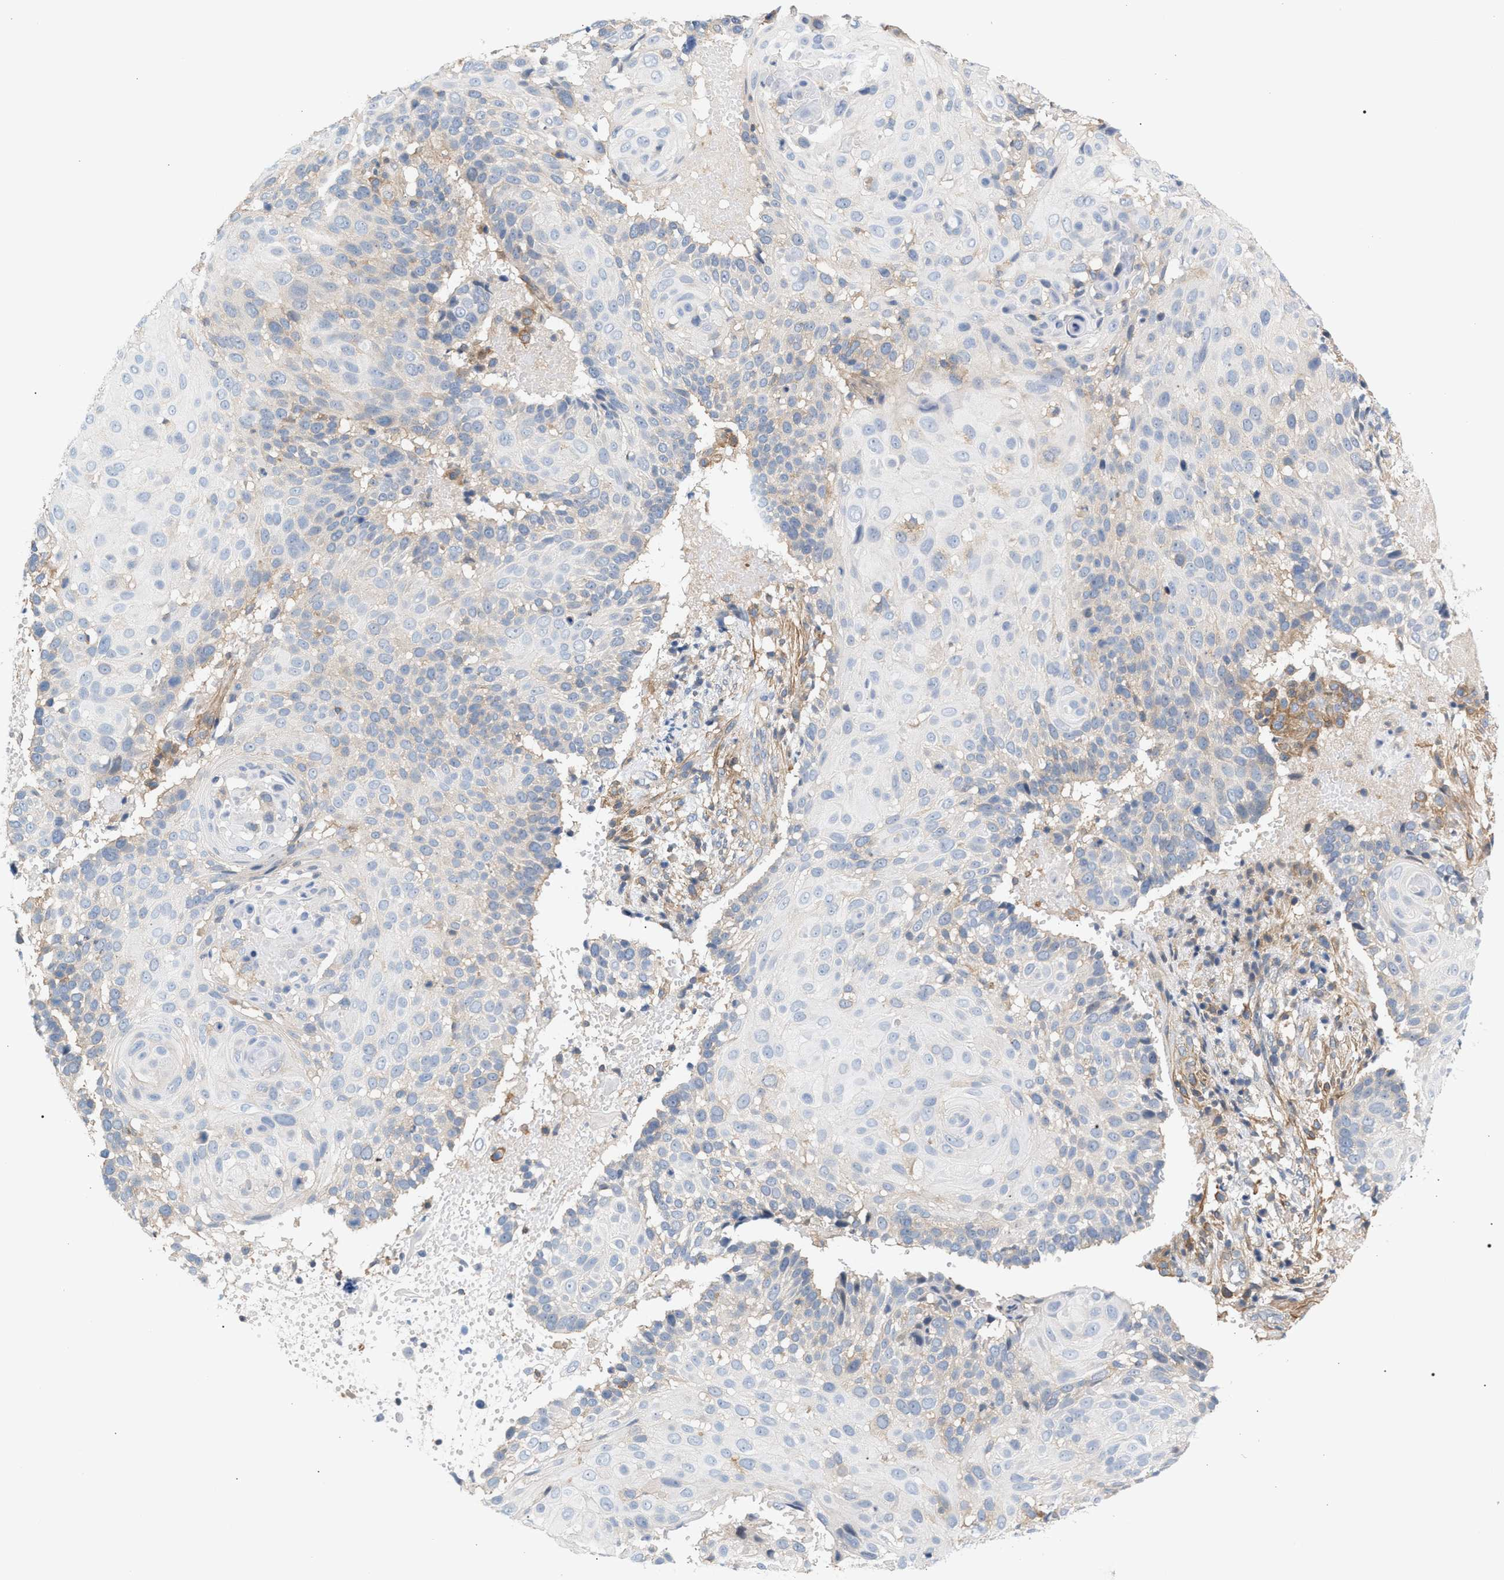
{"staining": {"intensity": "negative", "quantity": "none", "location": "none"}, "tissue": "cervical cancer", "cell_type": "Tumor cells", "image_type": "cancer", "snomed": [{"axis": "morphology", "description": "Squamous cell carcinoma, NOS"}, {"axis": "topography", "description": "Cervix"}], "caption": "Immunohistochemistry (IHC) micrograph of human squamous cell carcinoma (cervical) stained for a protein (brown), which reveals no positivity in tumor cells.", "gene": "LRCH1", "patient": {"sex": "female", "age": 74}}